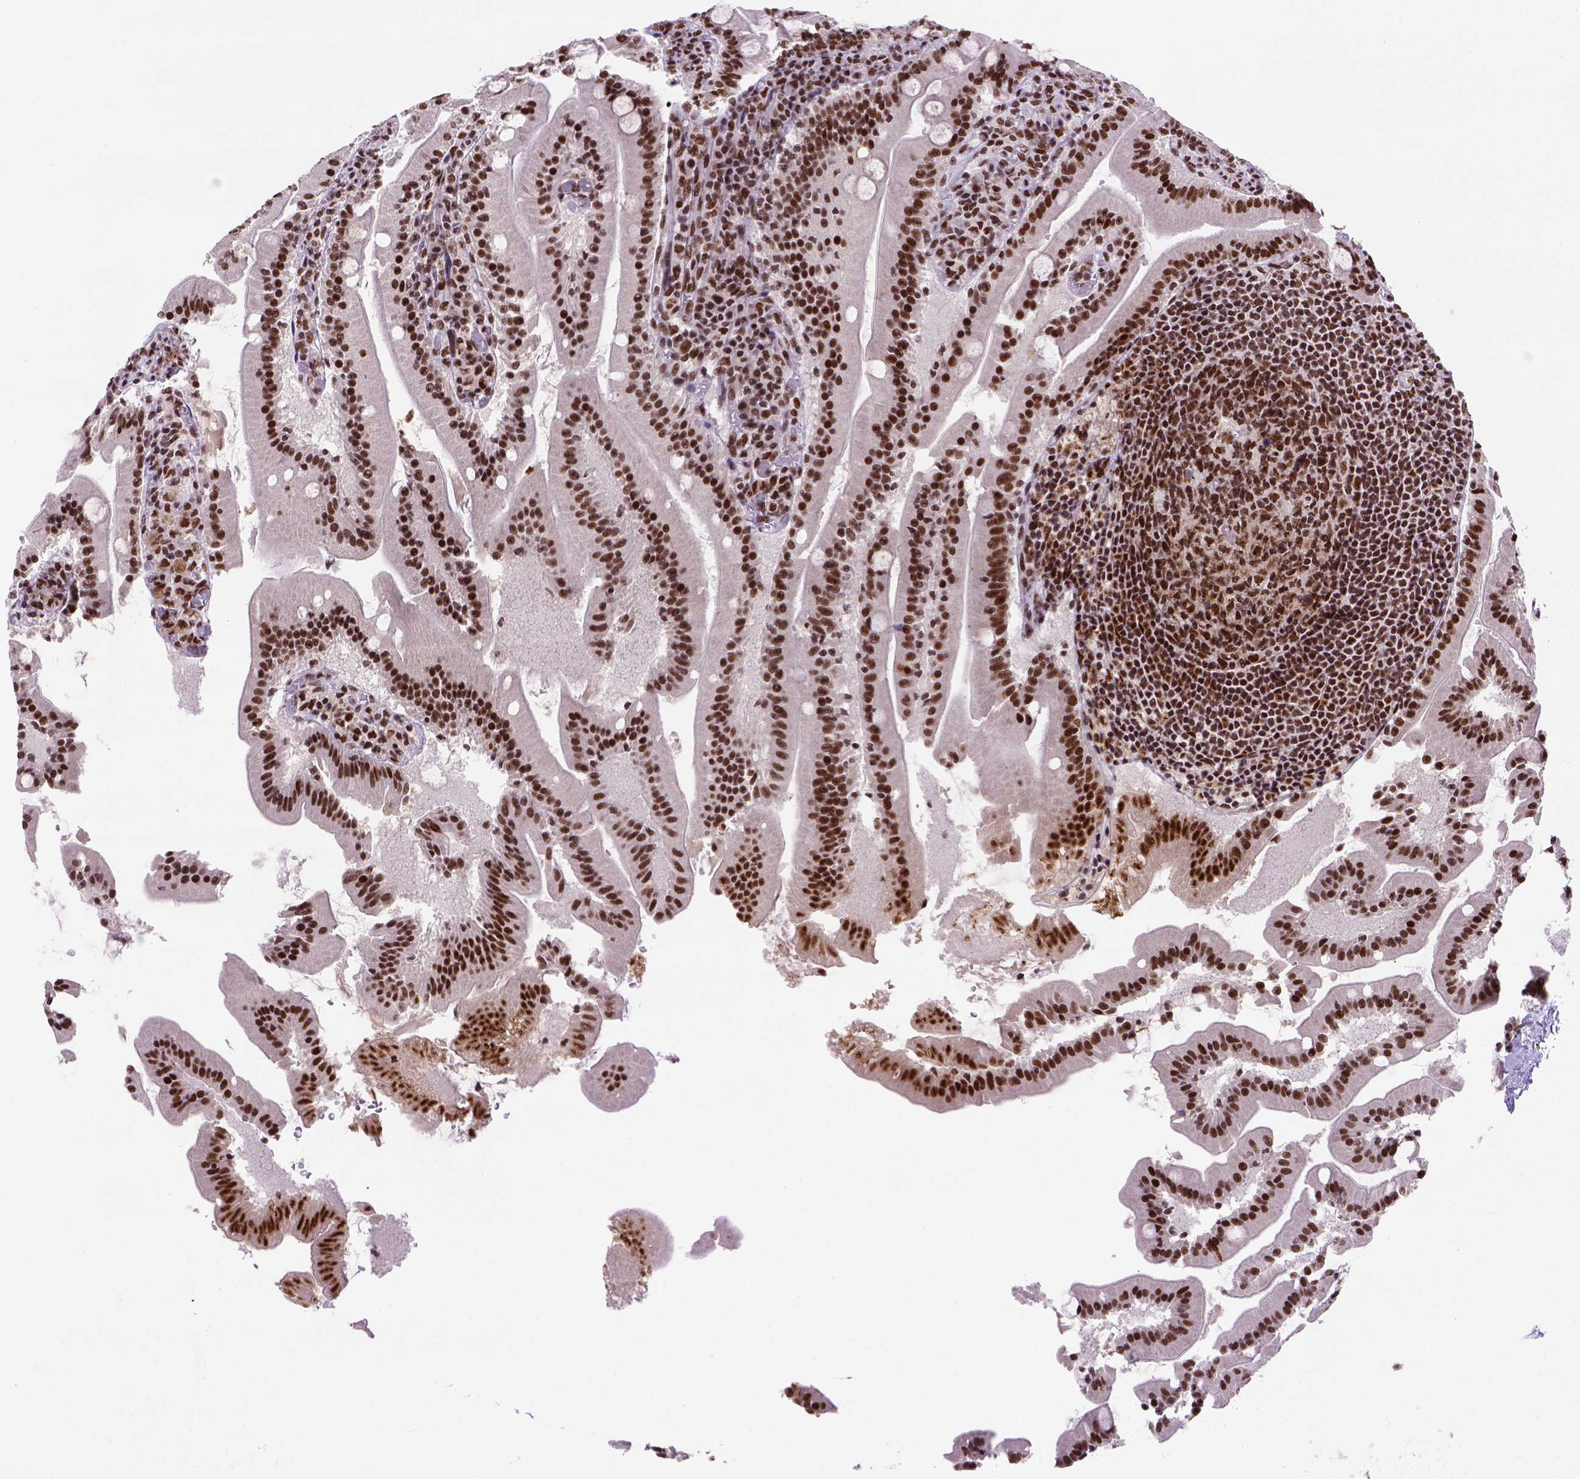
{"staining": {"intensity": "strong", "quantity": ">75%", "location": "nuclear"}, "tissue": "small intestine", "cell_type": "Glandular cells", "image_type": "normal", "snomed": [{"axis": "morphology", "description": "Normal tissue, NOS"}, {"axis": "topography", "description": "Small intestine"}], "caption": "Immunohistochemical staining of unremarkable small intestine displays >75% levels of strong nuclear protein positivity in about >75% of glandular cells. Using DAB (3,3'-diaminobenzidine) (brown) and hematoxylin (blue) stains, captured at high magnification using brightfield microscopy.", "gene": "NSMCE2", "patient": {"sex": "male", "age": 37}}